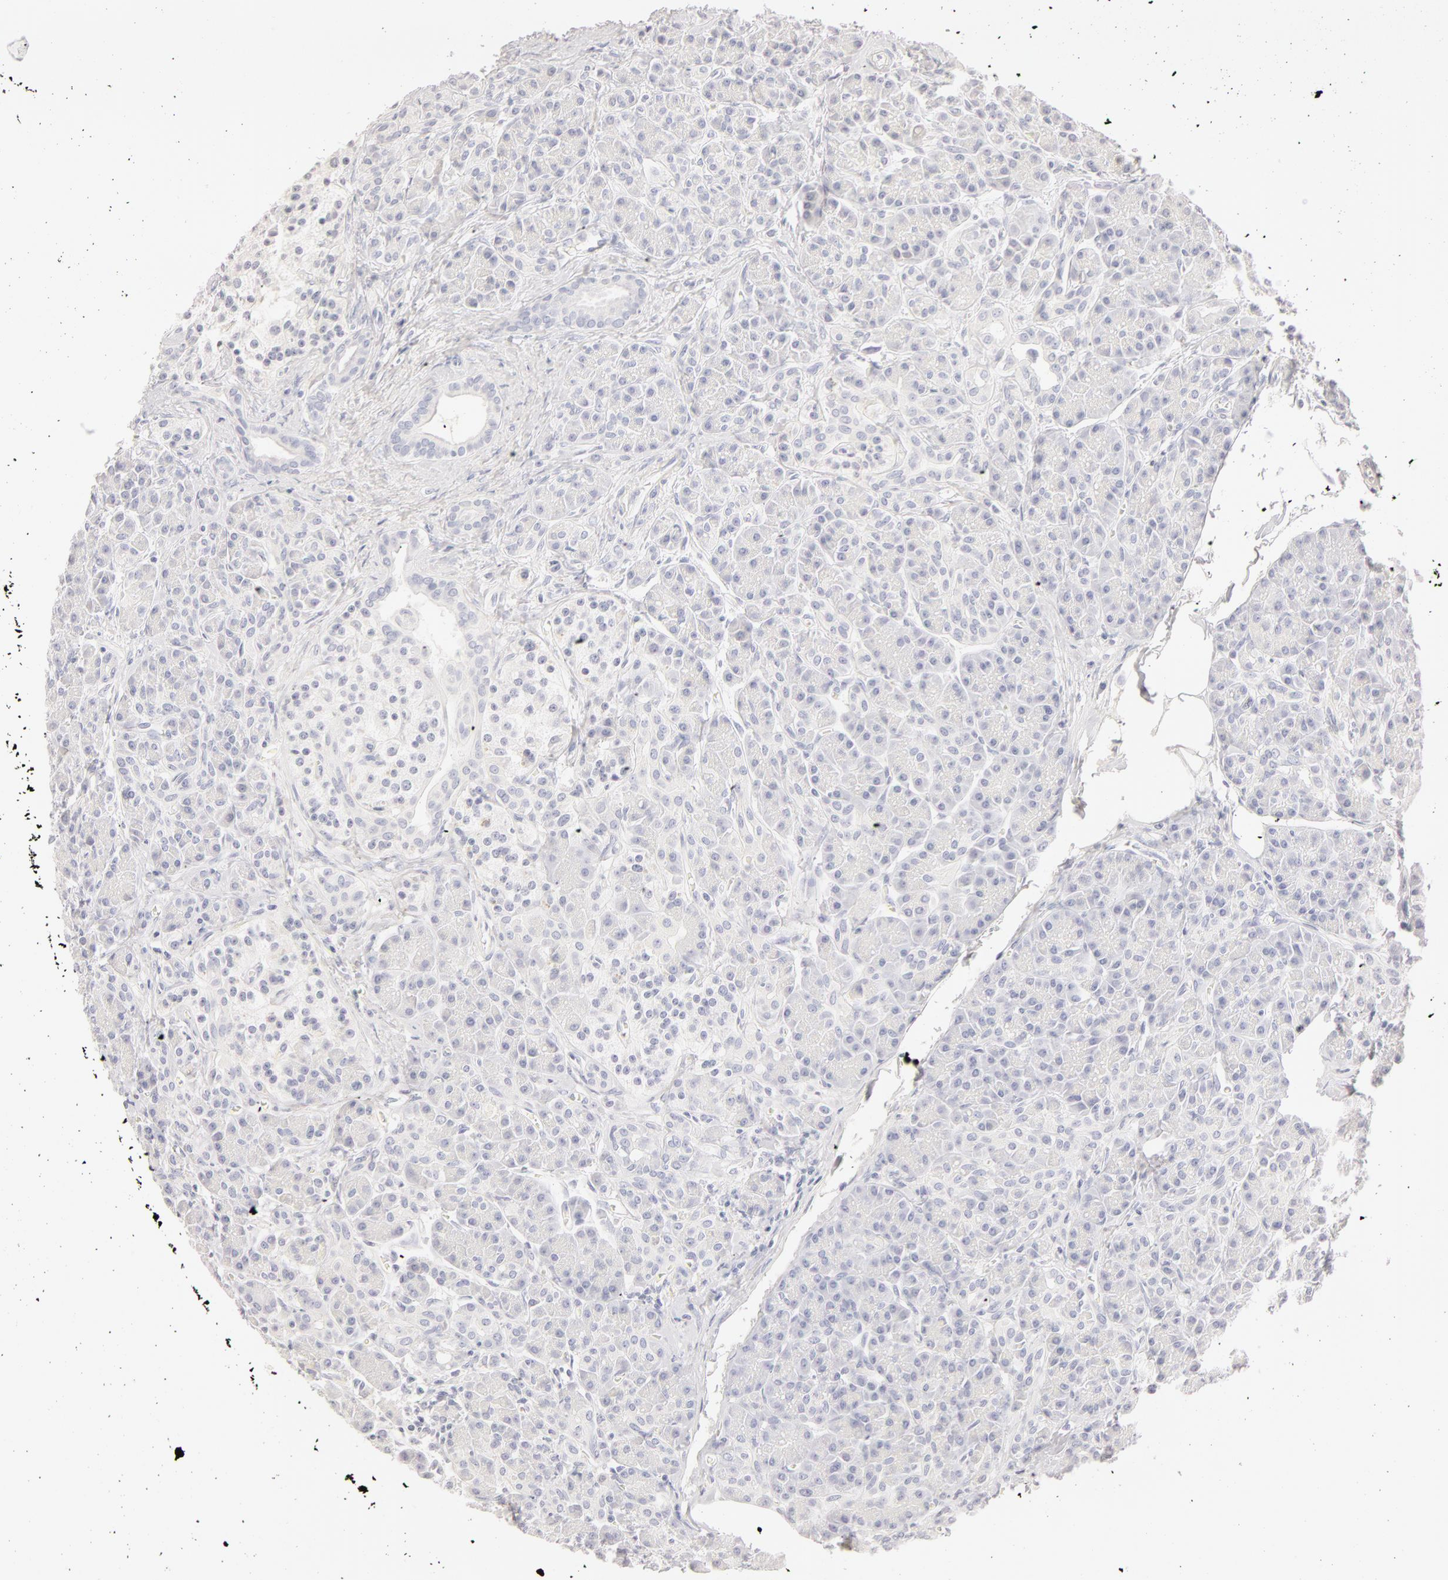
{"staining": {"intensity": "negative", "quantity": "none", "location": "none"}, "tissue": "pancreas", "cell_type": "Exocrine glandular cells", "image_type": "normal", "snomed": [{"axis": "morphology", "description": "Normal tissue, NOS"}, {"axis": "topography", "description": "Pancreas"}], "caption": "This is a image of immunohistochemistry (IHC) staining of normal pancreas, which shows no positivity in exocrine glandular cells.", "gene": "LGALS7B", "patient": {"sex": "male", "age": 73}}